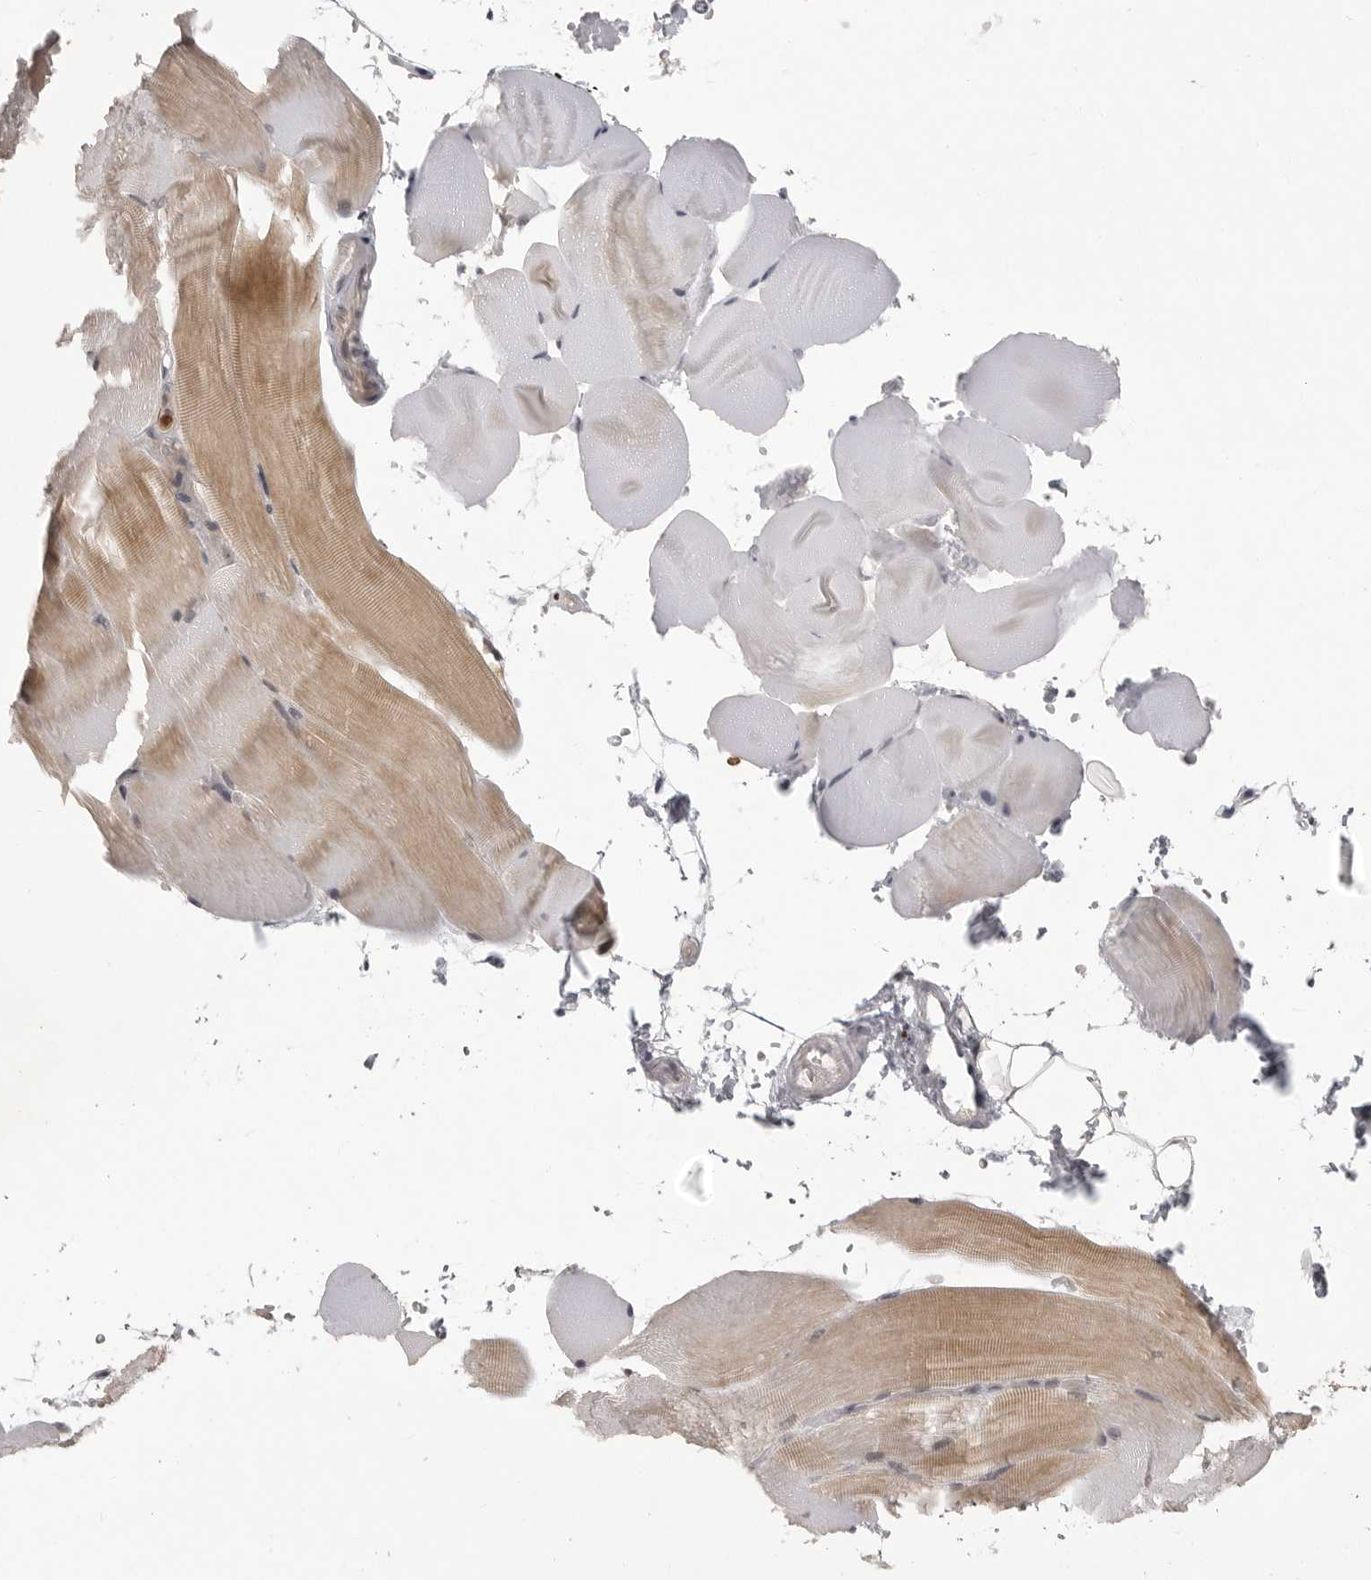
{"staining": {"intensity": "moderate", "quantity": "25%-75%", "location": "cytoplasmic/membranous"}, "tissue": "skeletal muscle", "cell_type": "Myocytes", "image_type": "normal", "snomed": [{"axis": "morphology", "description": "Normal tissue, NOS"}, {"axis": "topography", "description": "Skeletal muscle"}, {"axis": "topography", "description": "Parathyroid gland"}], "caption": "Protein staining shows moderate cytoplasmic/membranous staining in approximately 25%-75% of myocytes in unremarkable skeletal muscle.", "gene": "PEG3", "patient": {"sex": "female", "age": 37}}